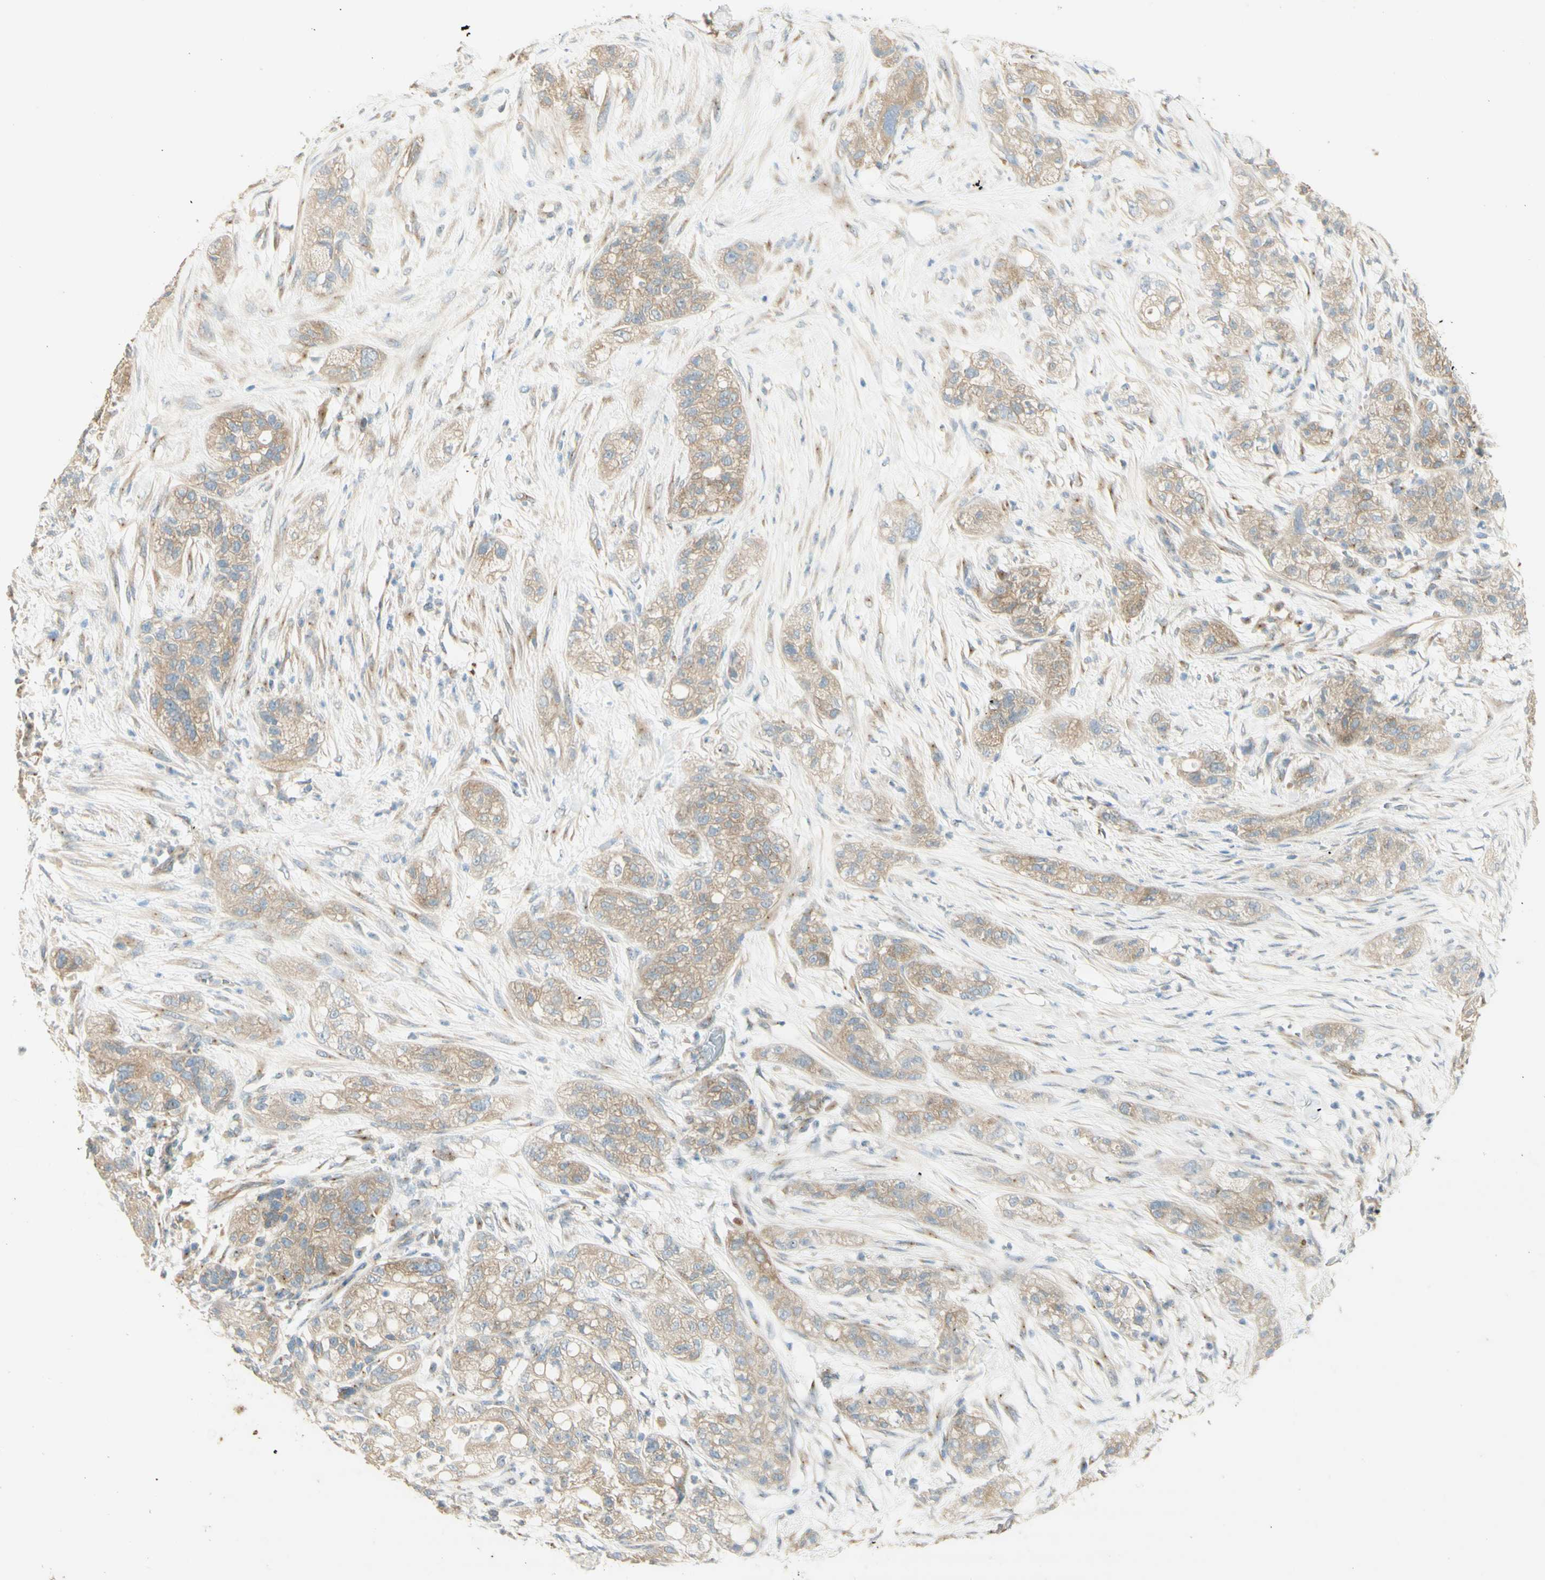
{"staining": {"intensity": "weak", "quantity": ">75%", "location": "cytoplasmic/membranous"}, "tissue": "pancreatic cancer", "cell_type": "Tumor cells", "image_type": "cancer", "snomed": [{"axis": "morphology", "description": "Adenocarcinoma, NOS"}, {"axis": "topography", "description": "Pancreas"}], "caption": "Weak cytoplasmic/membranous positivity is appreciated in about >75% of tumor cells in adenocarcinoma (pancreatic).", "gene": "DYNC1H1", "patient": {"sex": "female", "age": 78}}